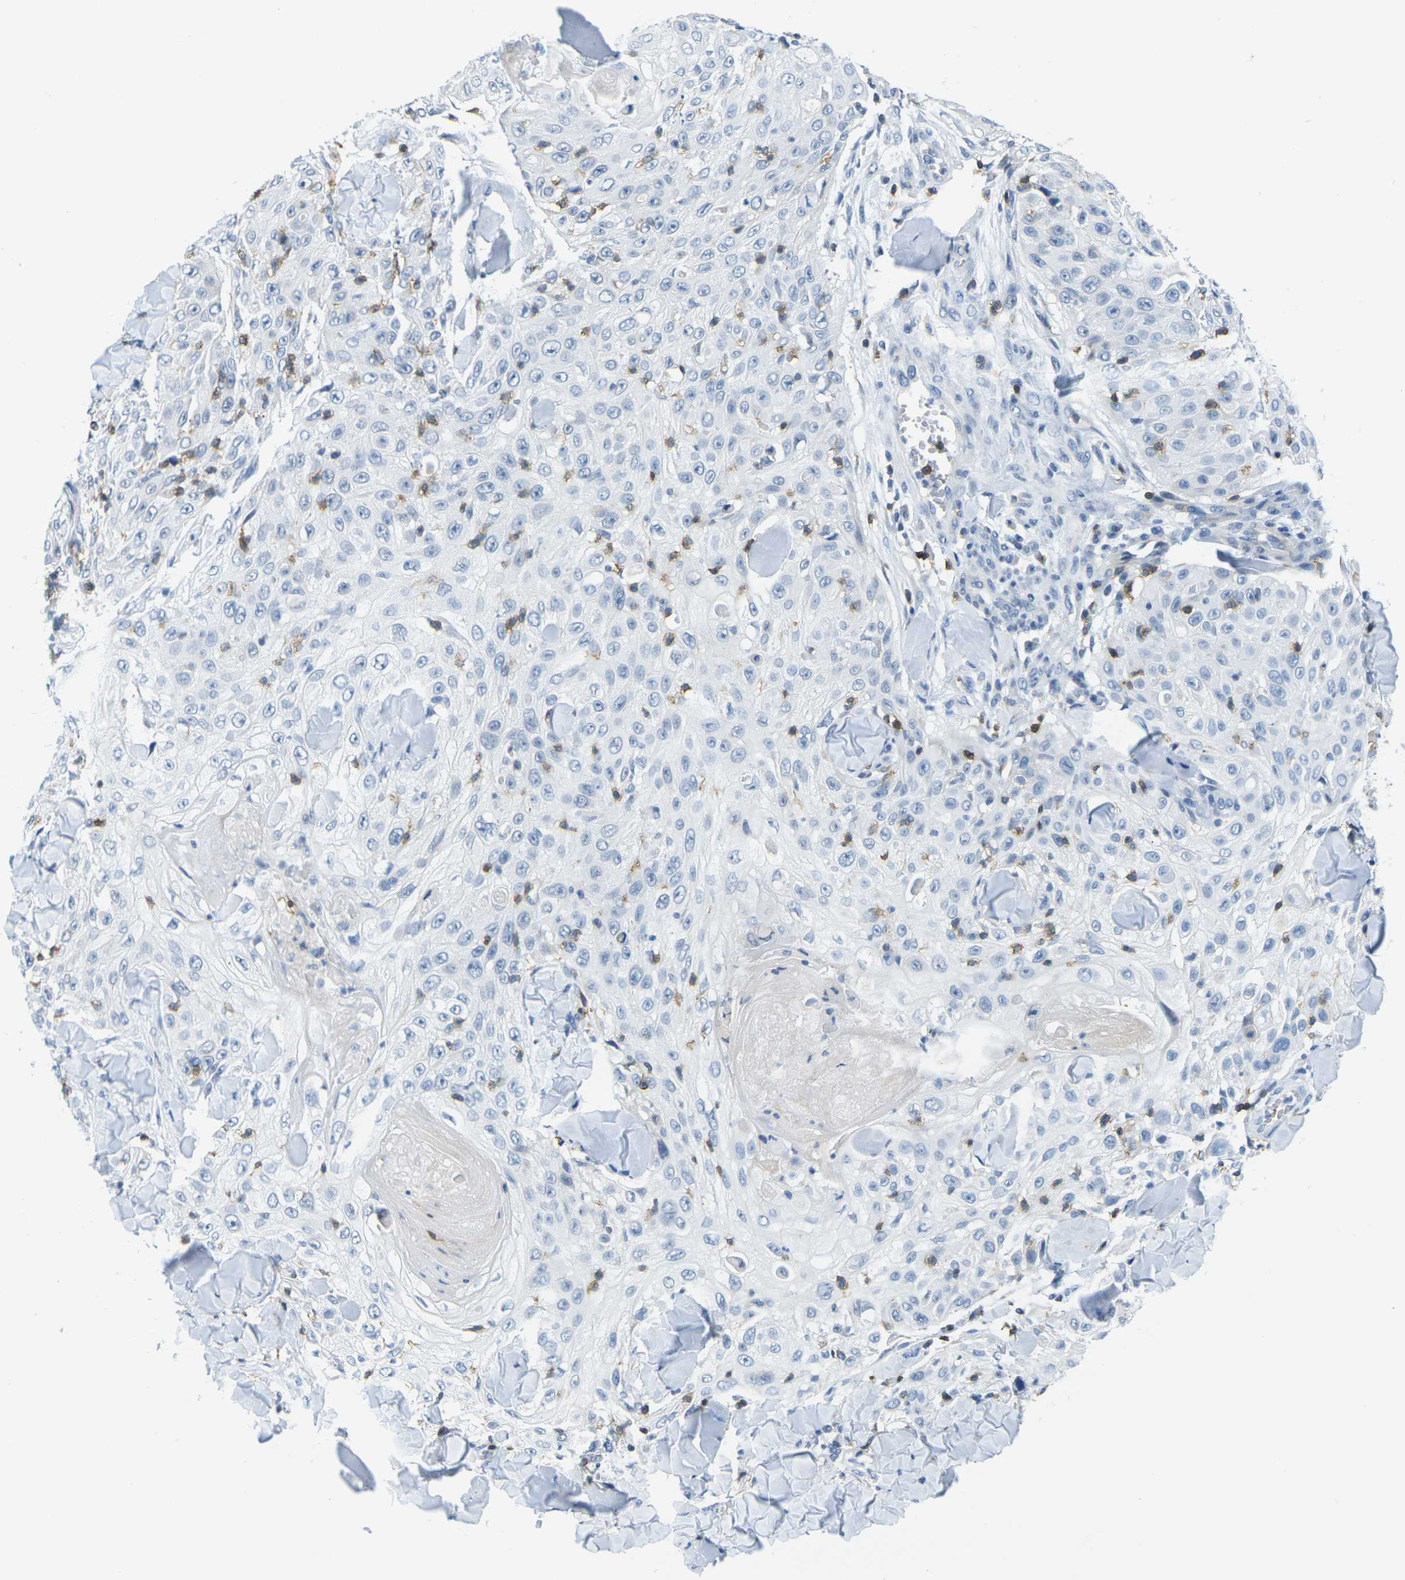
{"staining": {"intensity": "negative", "quantity": "none", "location": "none"}, "tissue": "skin cancer", "cell_type": "Tumor cells", "image_type": "cancer", "snomed": [{"axis": "morphology", "description": "Squamous cell carcinoma, NOS"}, {"axis": "topography", "description": "Skin"}], "caption": "An image of human skin squamous cell carcinoma is negative for staining in tumor cells.", "gene": "CD3D", "patient": {"sex": "male", "age": 86}}